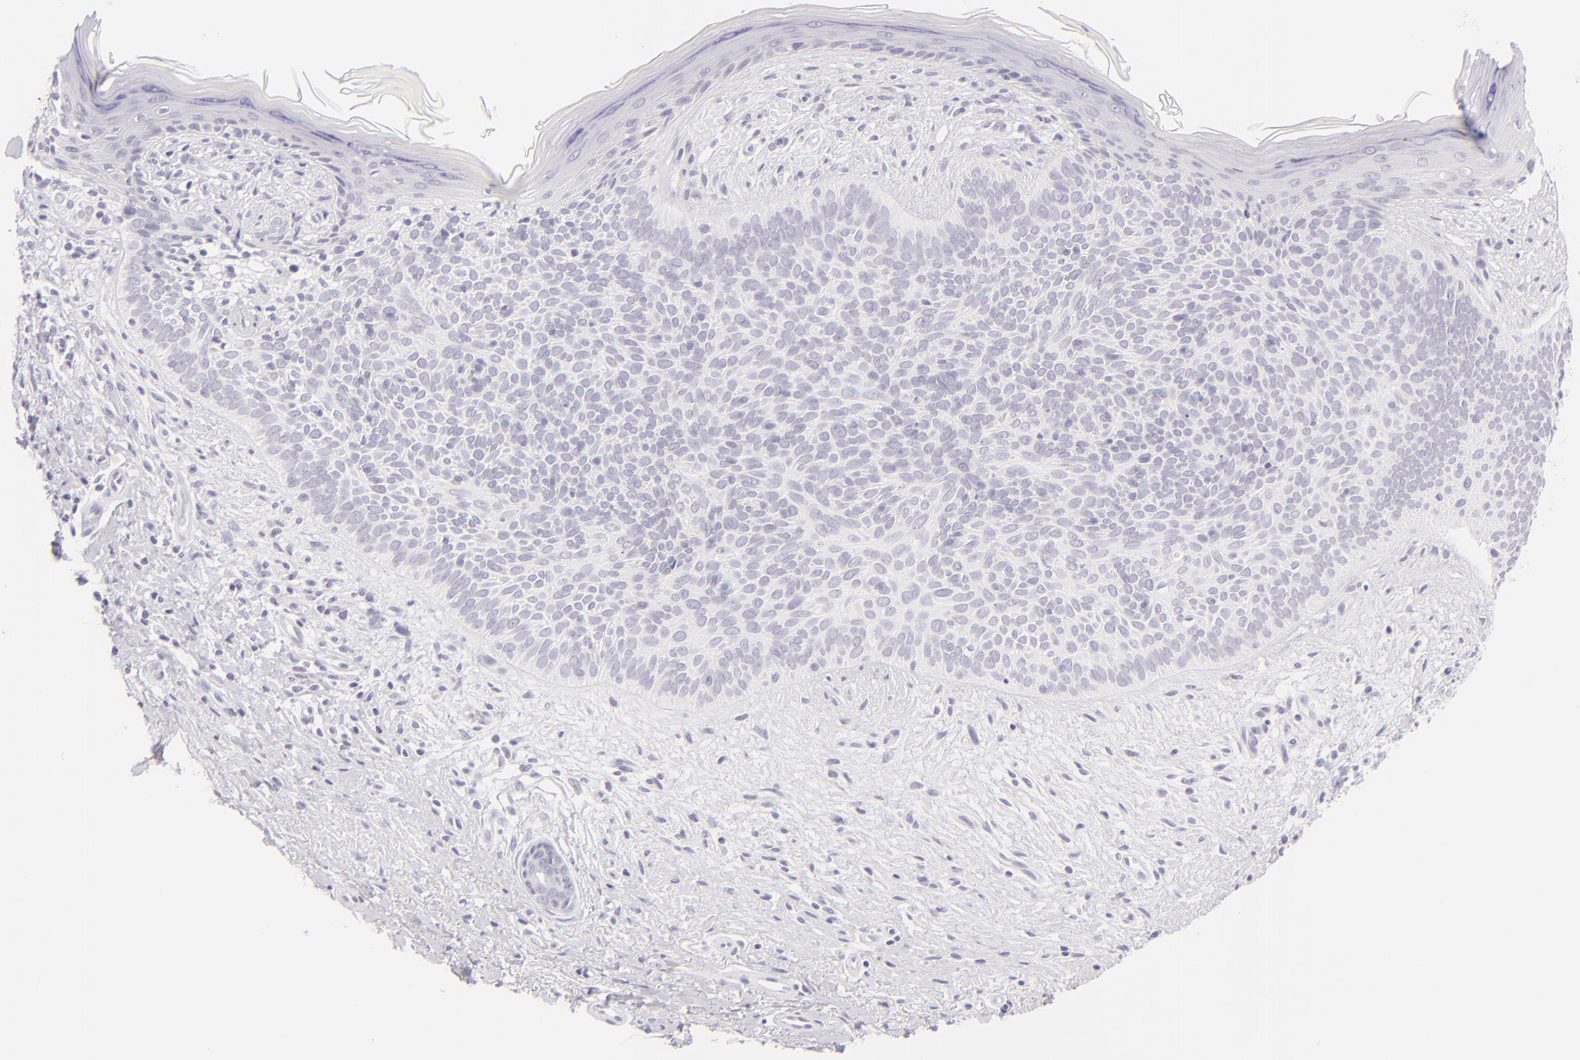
{"staining": {"intensity": "negative", "quantity": "none", "location": "none"}, "tissue": "skin cancer", "cell_type": "Tumor cells", "image_type": "cancer", "snomed": [{"axis": "morphology", "description": "Basal cell carcinoma"}, {"axis": "topography", "description": "Skin"}], "caption": "Tumor cells are negative for brown protein staining in skin basal cell carcinoma. Brightfield microscopy of immunohistochemistry stained with DAB (3,3'-diaminobenzidine) (brown) and hematoxylin (blue), captured at high magnification.", "gene": "FCER2", "patient": {"sex": "female", "age": 78}}